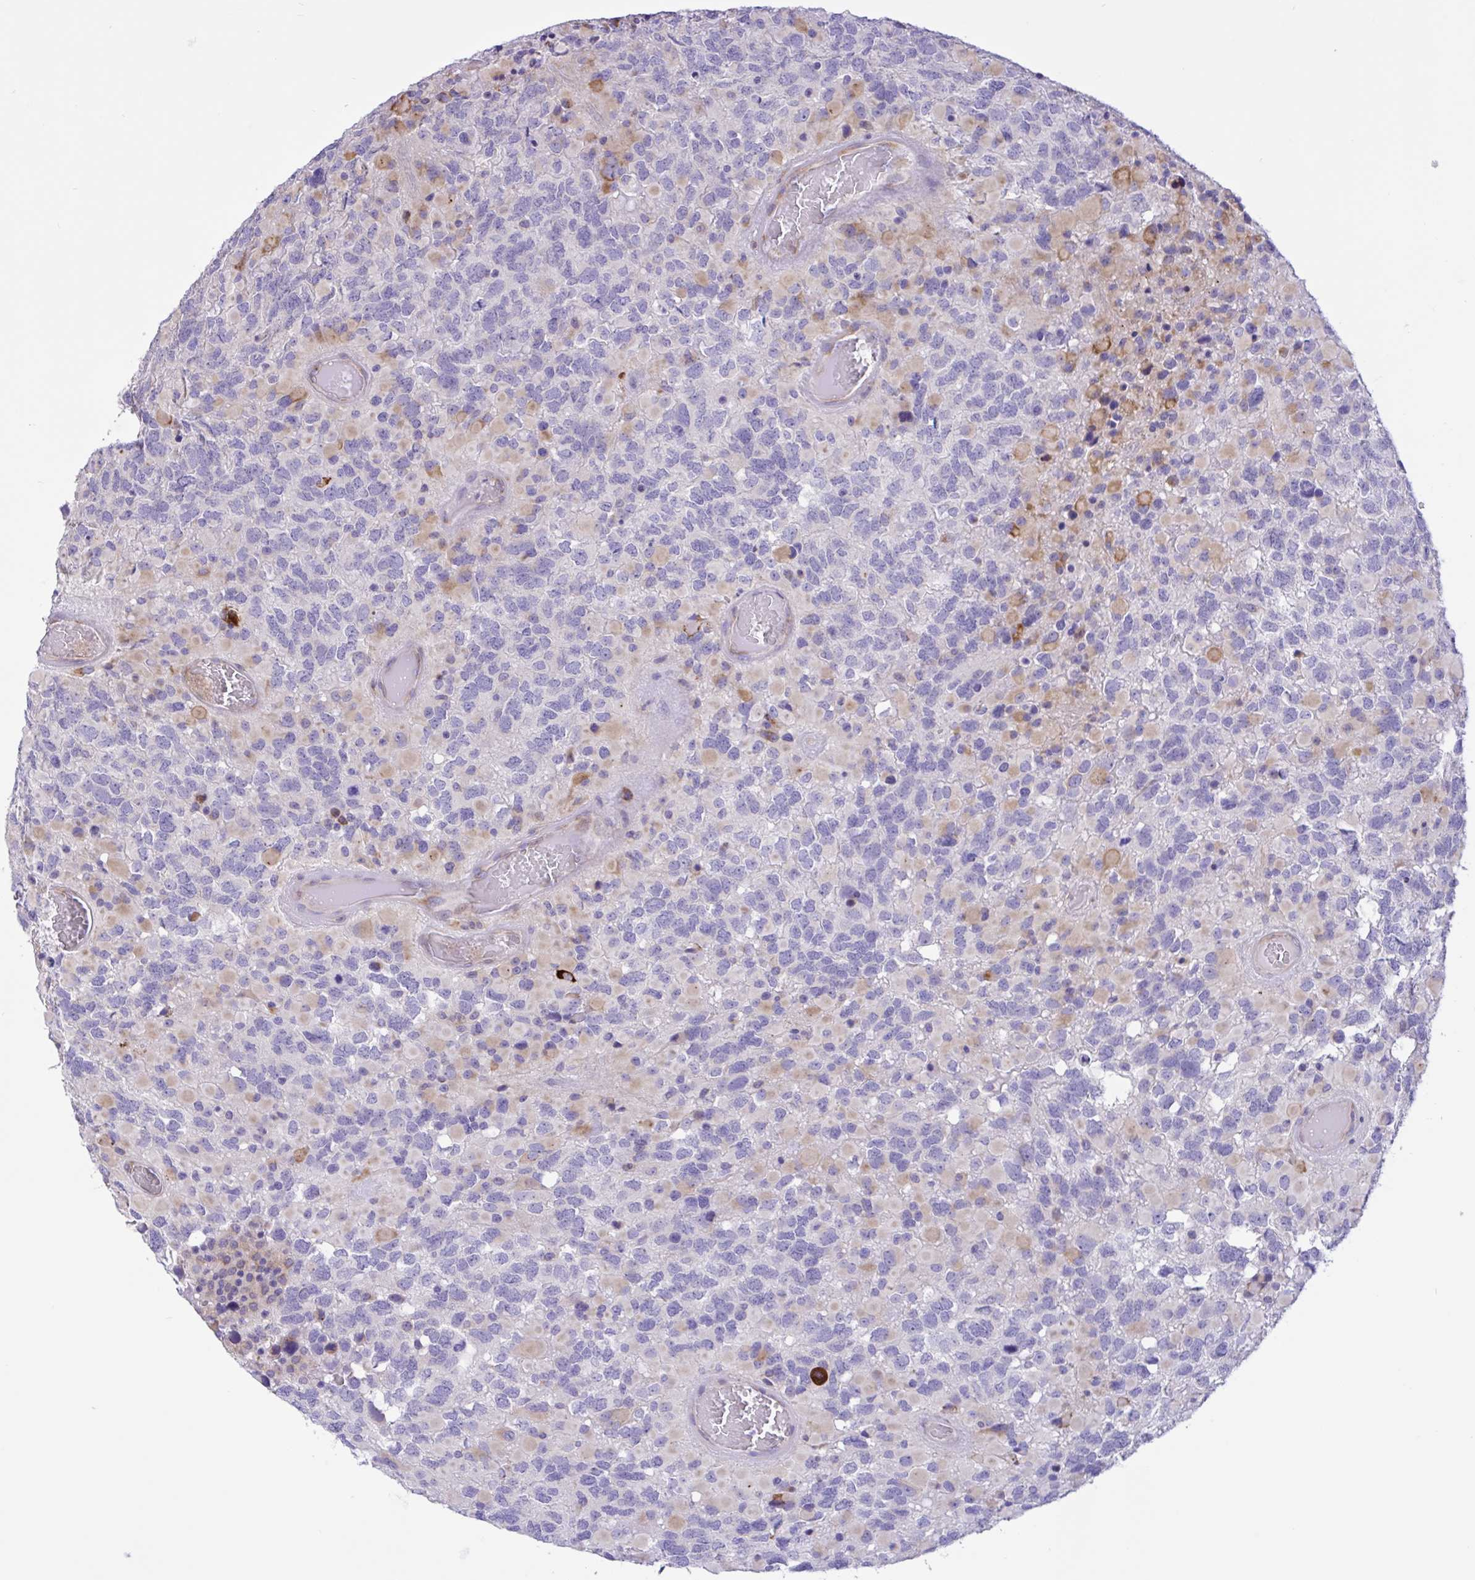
{"staining": {"intensity": "moderate", "quantity": "<25%", "location": "cytoplasmic/membranous"}, "tissue": "glioma", "cell_type": "Tumor cells", "image_type": "cancer", "snomed": [{"axis": "morphology", "description": "Glioma, malignant, High grade"}, {"axis": "topography", "description": "Brain"}], "caption": "Protein expression analysis of malignant glioma (high-grade) displays moderate cytoplasmic/membranous expression in about <25% of tumor cells. (Stains: DAB (3,3'-diaminobenzidine) in brown, nuclei in blue, Microscopy: brightfield microscopy at high magnification).", "gene": "DSC3", "patient": {"sex": "female", "age": 40}}